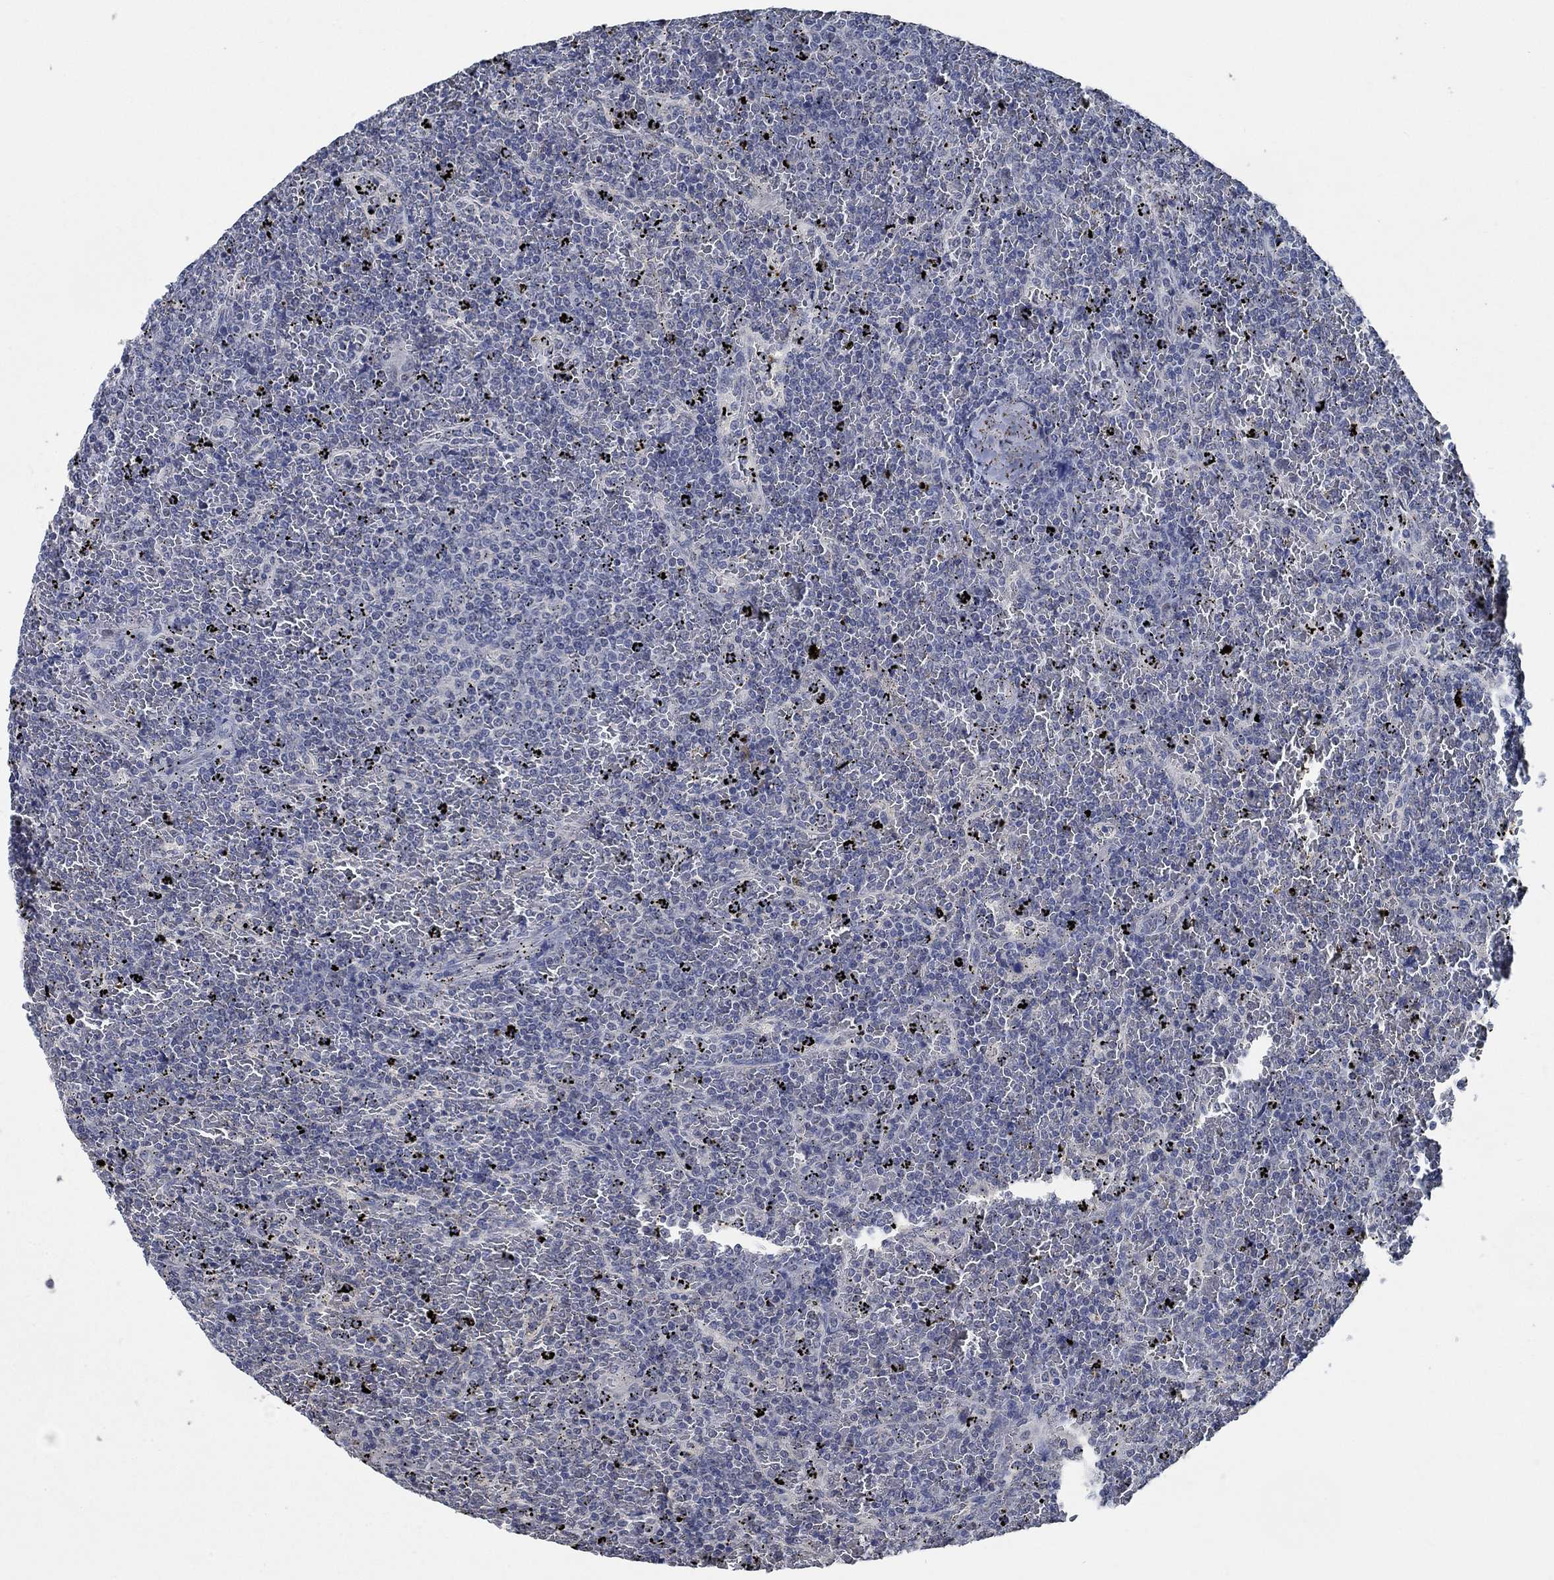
{"staining": {"intensity": "negative", "quantity": "none", "location": "none"}, "tissue": "lymphoma", "cell_type": "Tumor cells", "image_type": "cancer", "snomed": [{"axis": "morphology", "description": "Malignant lymphoma, non-Hodgkin's type, Low grade"}, {"axis": "topography", "description": "Spleen"}], "caption": "A photomicrograph of human malignant lymphoma, non-Hodgkin's type (low-grade) is negative for staining in tumor cells. The staining was performed using DAB to visualize the protein expression in brown, while the nuclei were stained in blue with hematoxylin (Magnification: 20x).", "gene": "OBSCN", "patient": {"sex": "female", "age": 77}}